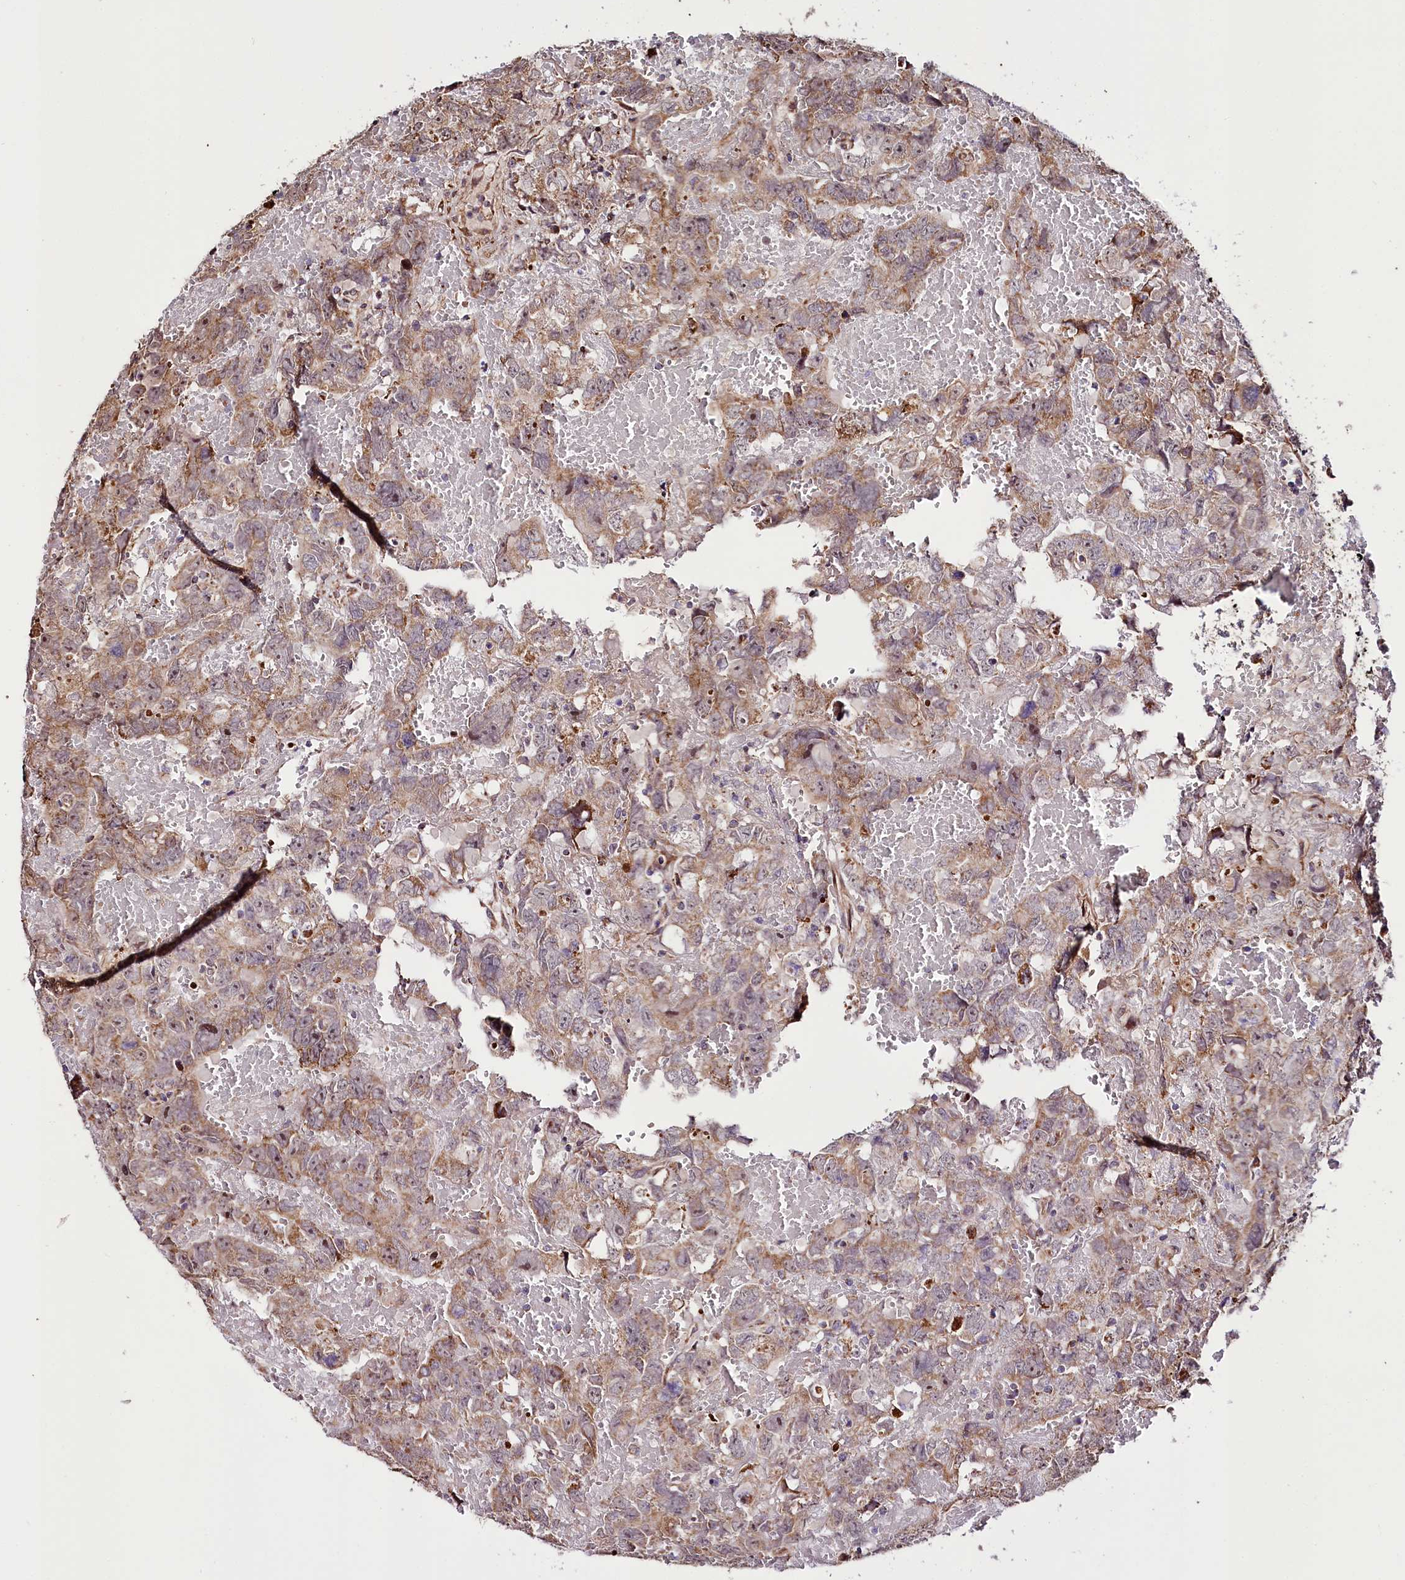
{"staining": {"intensity": "moderate", "quantity": ">75%", "location": "cytoplasmic/membranous"}, "tissue": "testis cancer", "cell_type": "Tumor cells", "image_type": "cancer", "snomed": [{"axis": "morphology", "description": "Carcinoma, Embryonal, NOS"}, {"axis": "topography", "description": "Testis"}], "caption": "Immunohistochemical staining of testis cancer reveals moderate cytoplasmic/membranous protein expression in approximately >75% of tumor cells.", "gene": "ST7", "patient": {"sex": "male", "age": 45}}